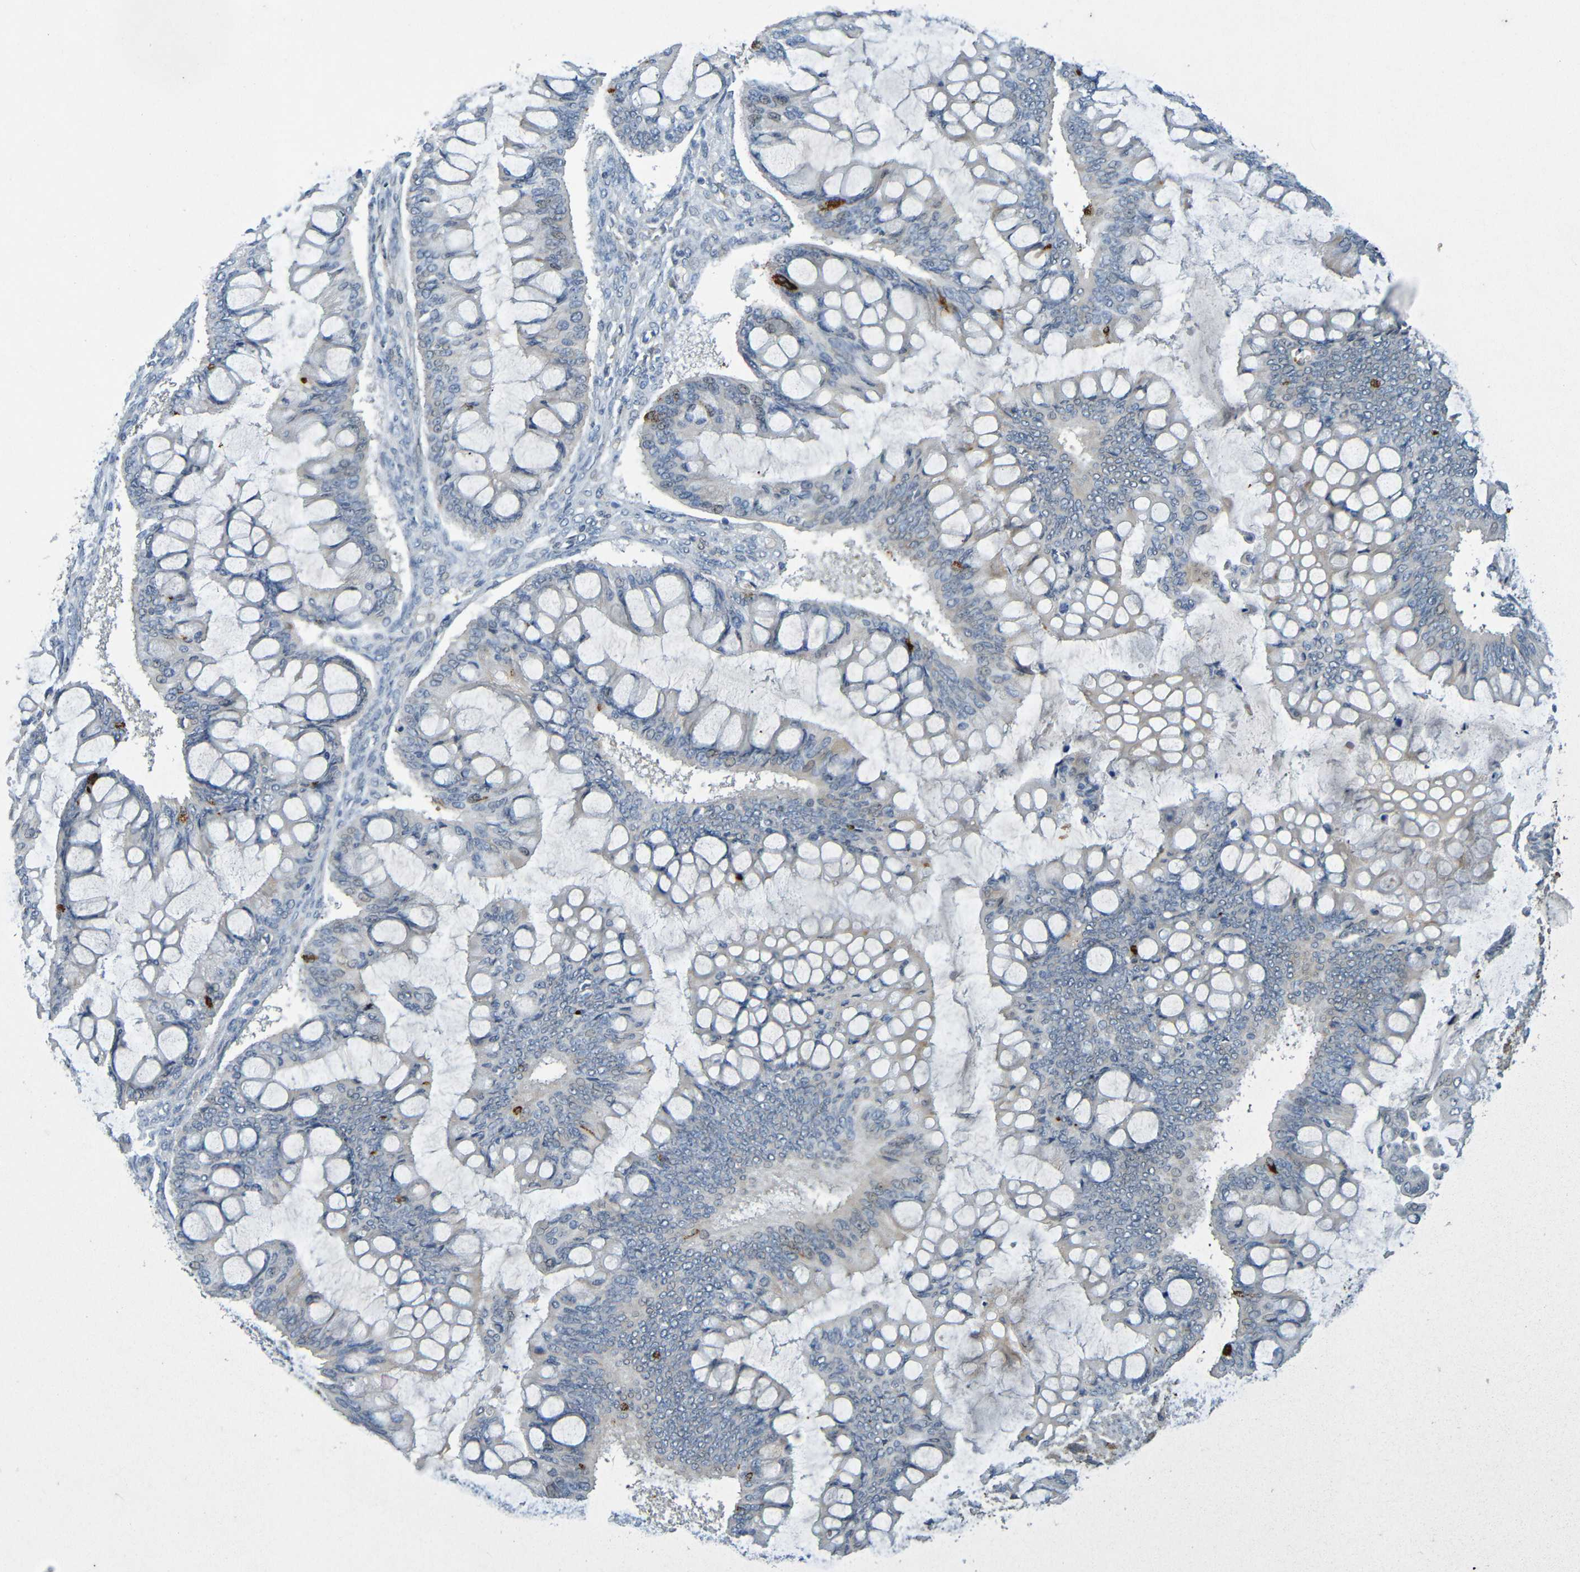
{"staining": {"intensity": "moderate", "quantity": "<25%", "location": "cytoplasmic/membranous"}, "tissue": "ovarian cancer", "cell_type": "Tumor cells", "image_type": "cancer", "snomed": [{"axis": "morphology", "description": "Cystadenocarcinoma, mucinous, NOS"}, {"axis": "topography", "description": "Ovary"}], "caption": "Immunohistochemical staining of ovarian mucinous cystadenocarcinoma demonstrates low levels of moderate cytoplasmic/membranous protein expression in about <25% of tumor cells. The staining was performed using DAB (3,3'-diaminobenzidine), with brown indicating positive protein expression. Nuclei are stained blue with hematoxylin.", "gene": "IL10", "patient": {"sex": "female", "age": 73}}